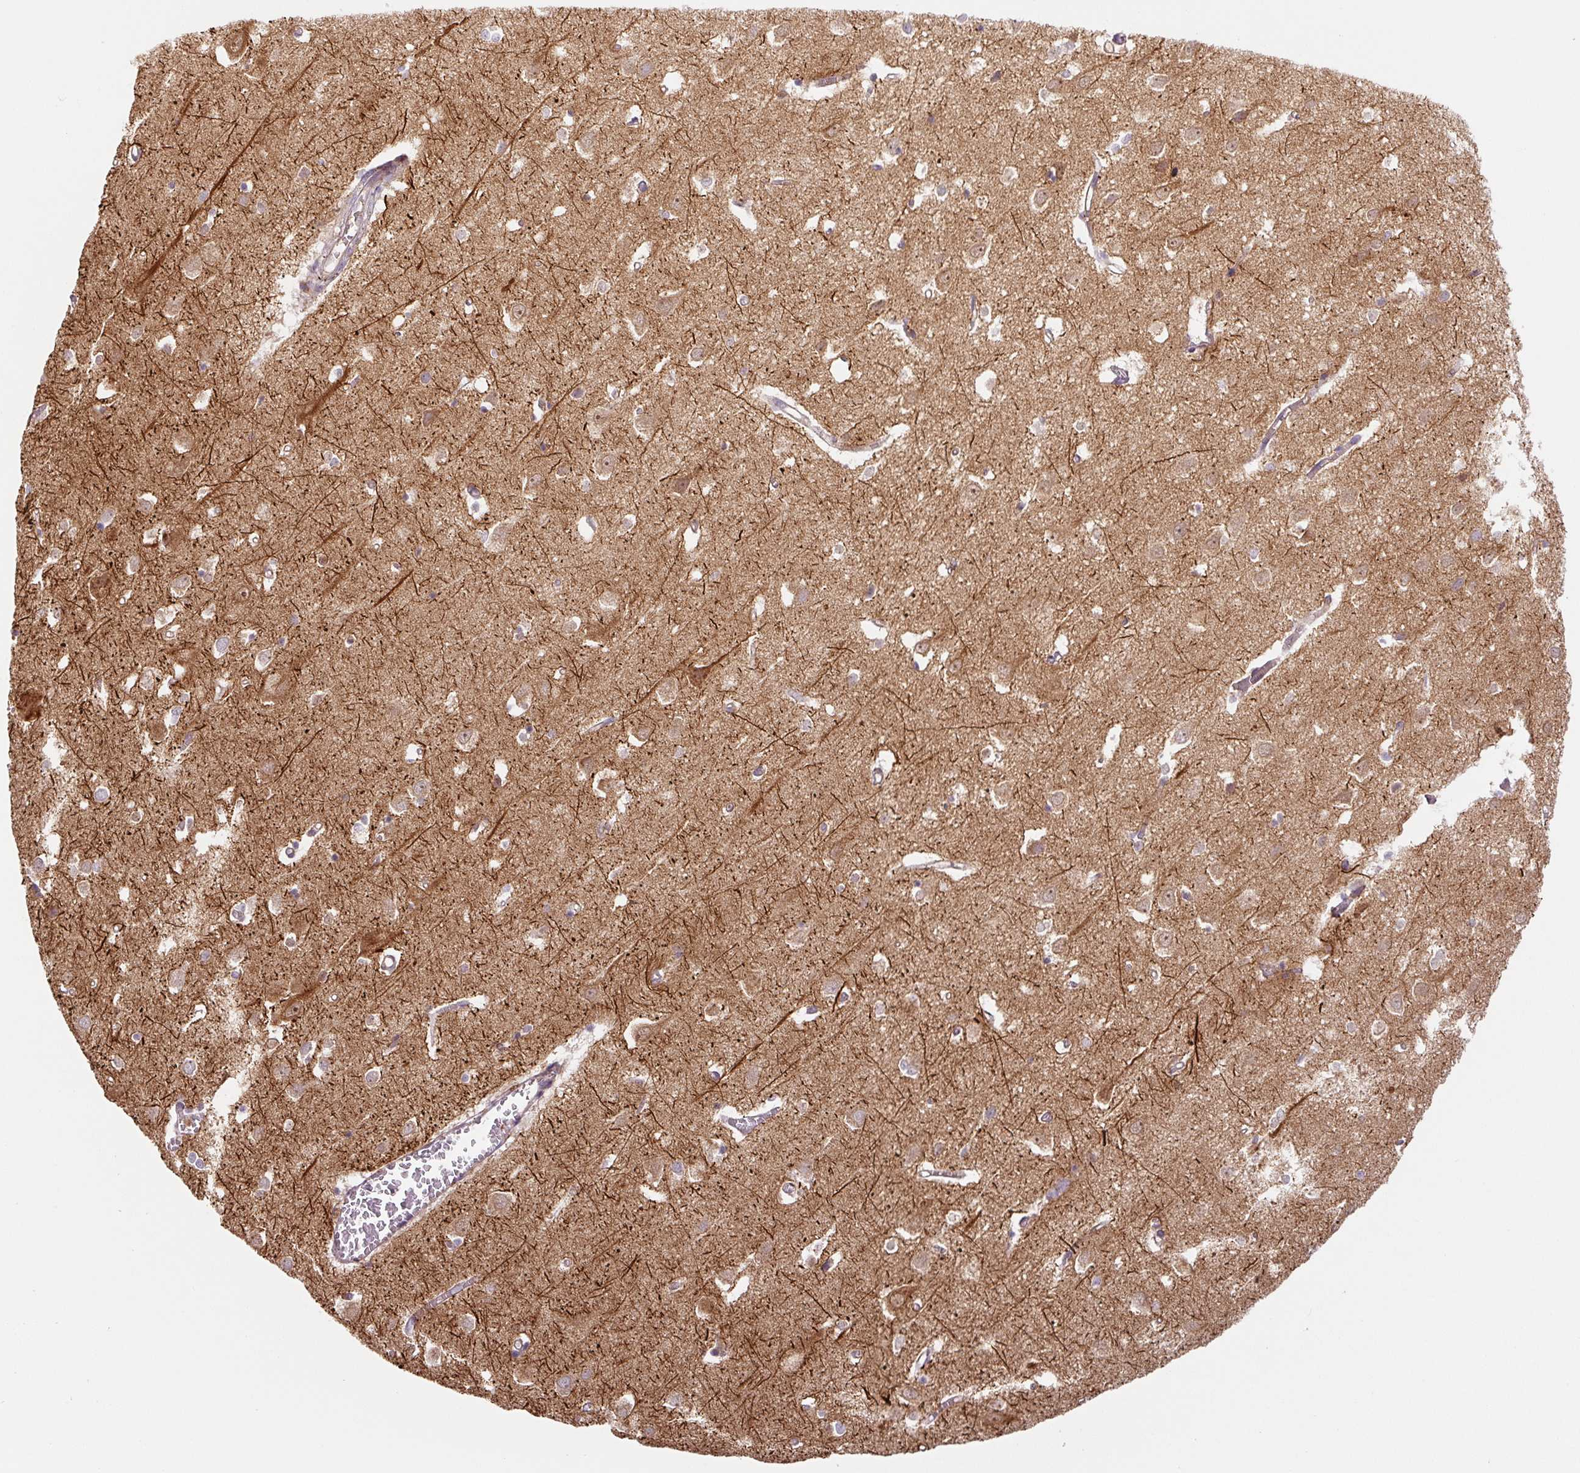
{"staining": {"intensity": "weak", "quantity": "<25%", "location": "cytoplasmic/membranous"}, "tissue": "cerebral cortex", "cell_type": "Endothelial cells", "image_type": "normal", "snomed": [{"axis": "morphology", "description": "Normal tissue, NOS"}, {"axis": "topography", "description": "Cerebral cortex"}], "caption": "This is an IHC micrograph of unremarkable cerebral cortex. There is no staining in endothelial cells.", "gene": "ZSWIM7", "patient": {"sex": "male", "age": 70}}